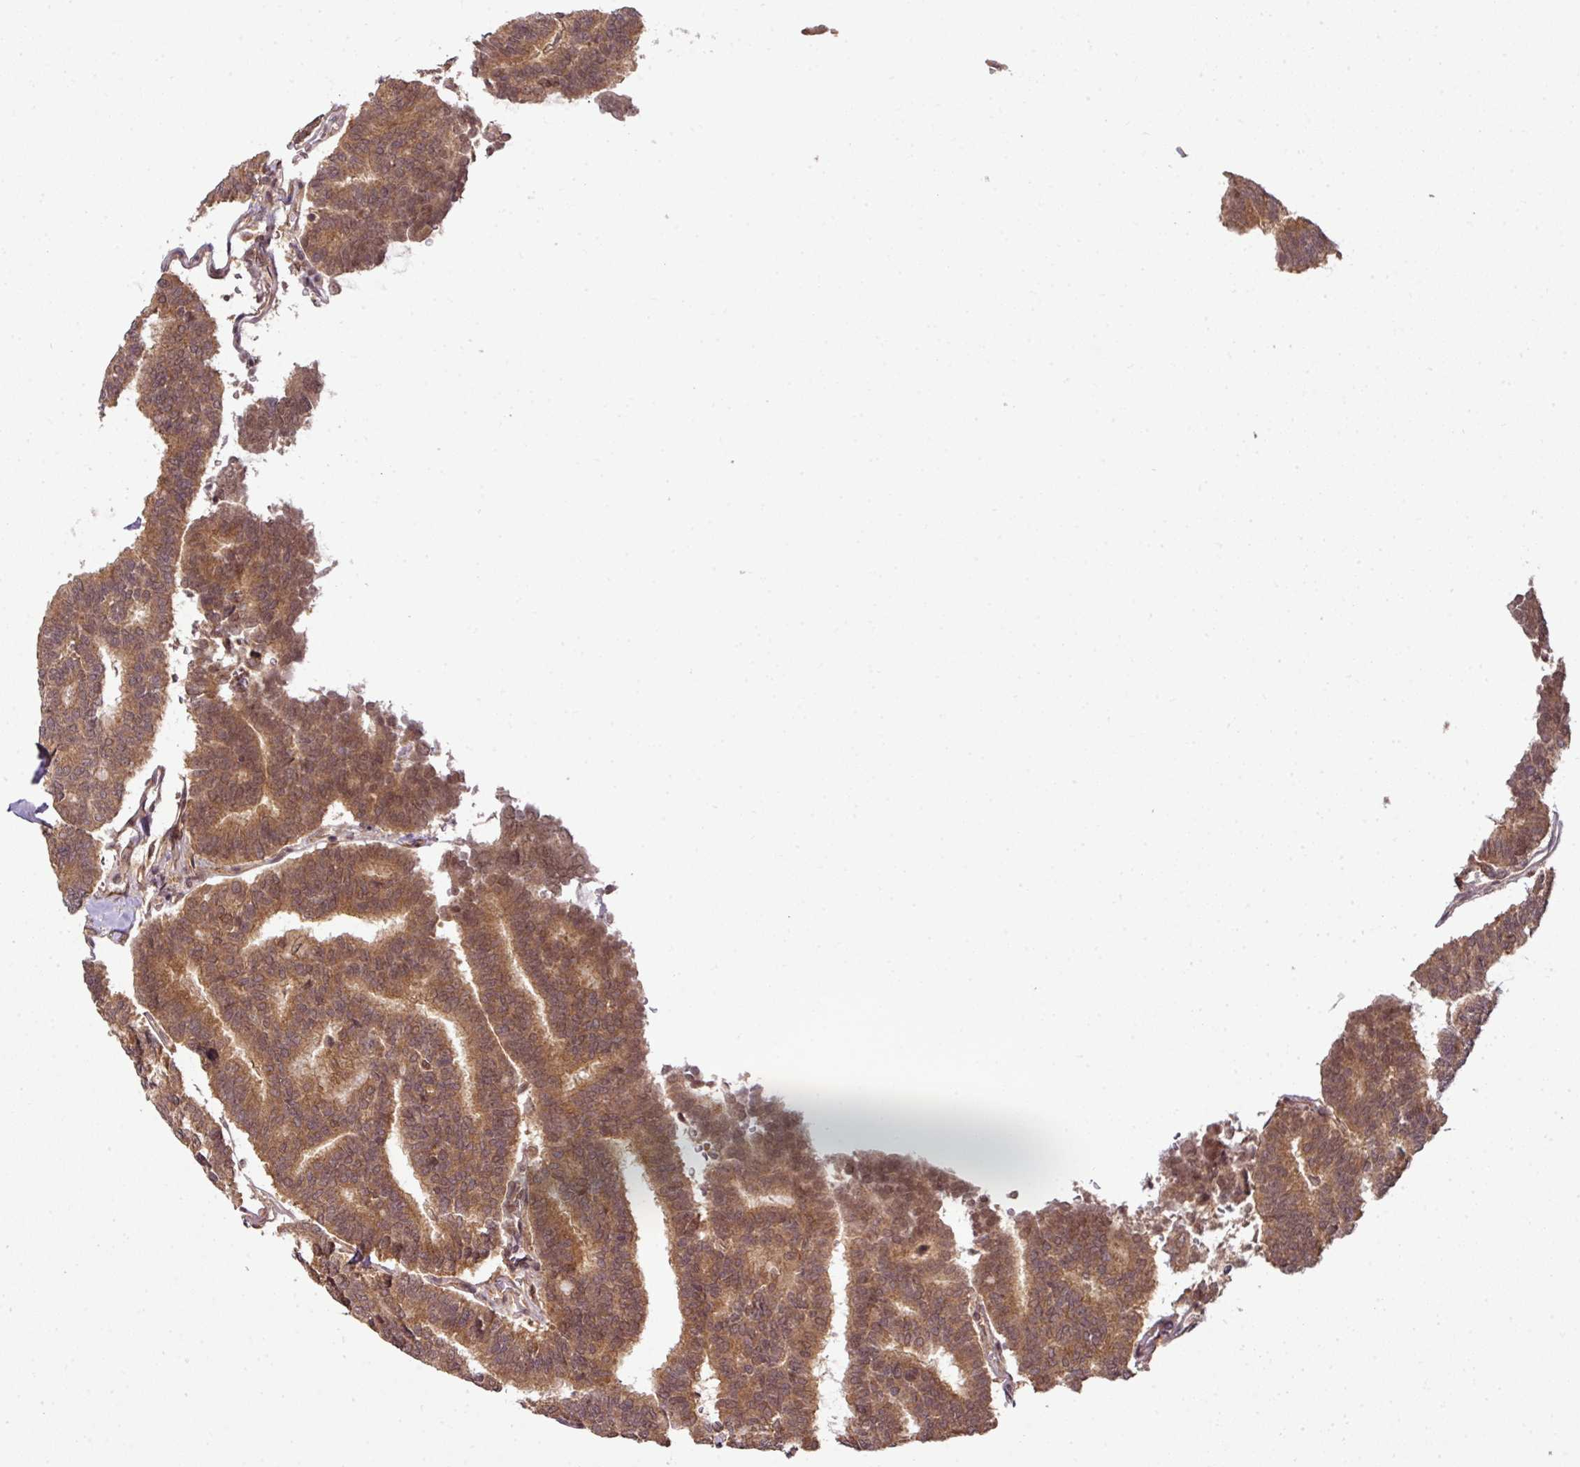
{"staining": {"intensity": "moderate", "quantity": ">75%", "location": "cytoplasmic/membranous"}, "tissue": "thyroid cancer", "cell_type": "Tumor cells", "image_type": "cancer", "snomed": [{"axis": "morphology", "description": "Papillary adenocarcinoma, NOS"}, {"axis": "topography", "description": "Thyroid gland"}], "caption": "Approximately >75% of tumor cells in thyroid papillary adenocarcinoma reveal moderate cytoplasmic/membranous protein staining as visualized by brown immunohistochemical staining.", "gene": "ANKRD18A", "patient": {"sex": "female", "age": 35}}